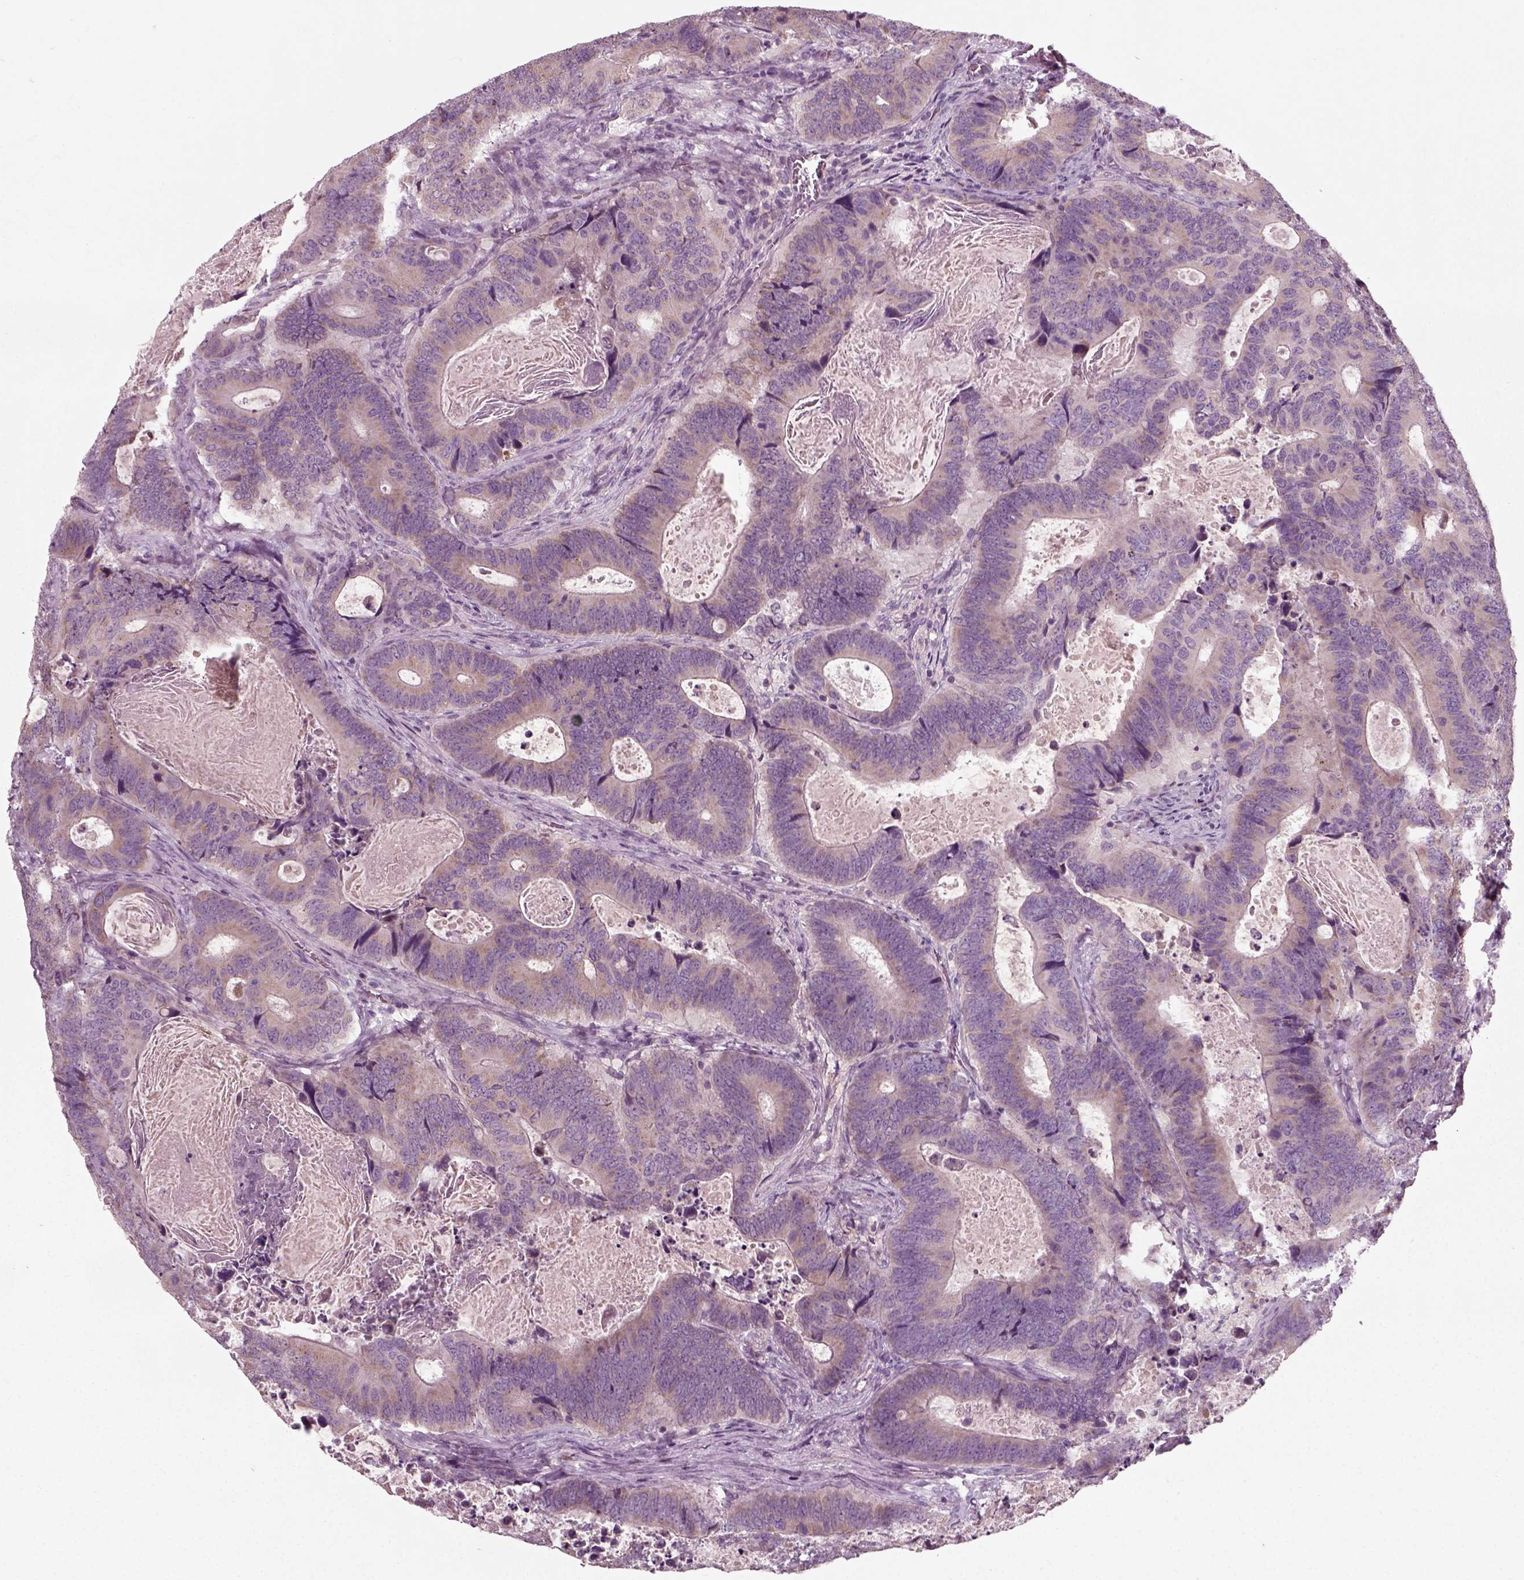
{"staining": {"intensity": "weak", "quantity": "25%-75%", "location": "cytoplasmic/membranous"}, "tissue": "colorectal cancer", "cell_type": "Tumor cells", "image_type": "cancer", "snomed": [{"axis": "morphology", "description": "Adenocarcinoma, NOS"}, {"axis": "topography", "description": "Colon"}], "caption": "A brown stain labels weak cytoplasmic/membranous positivity of a protein in colorectal cancer (adenocarcinoma) tumor cells.", "gene": "RND2", "patient": {"sex": "female", "age": 82}}